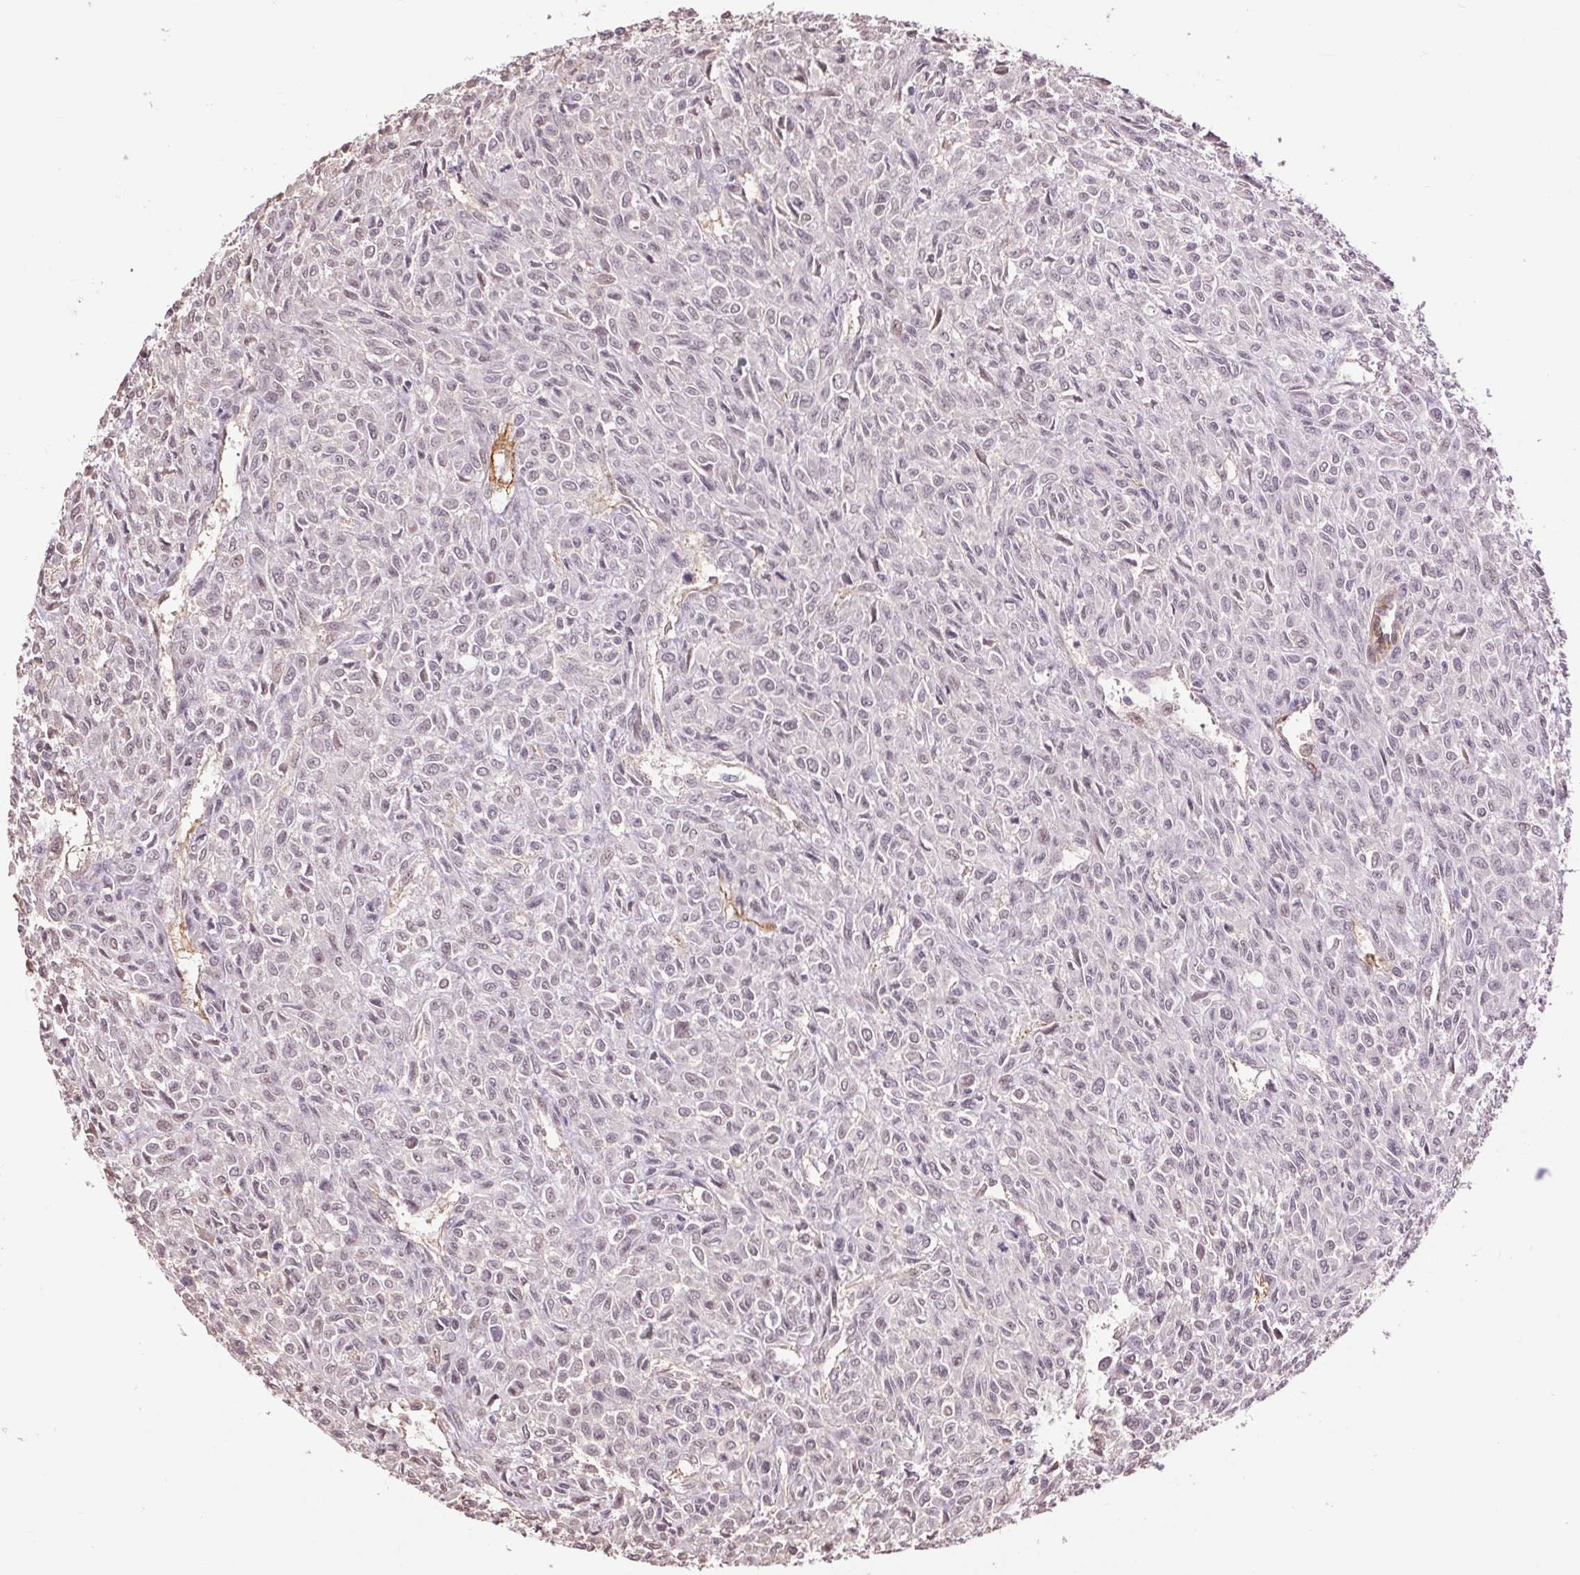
{"staining": {"intensity": "negative", "quantity": "none", "location": "none"}, "tissue": "renal cancer", "cell_type": "Tumor cells", "image_type": "cancer", "snomed": [{"axis": "morphology", "description": "Adenocarcinoma, NOS"}, {"axis": "topography", "description": "Kidney"}], "caption": "The IHC photomicrograph has no significant staining in tumor cells of renal cancer (adenocarcinoma) tissue.", "gene": "PALM", "patient": {"sex": "male", "age": 58}}